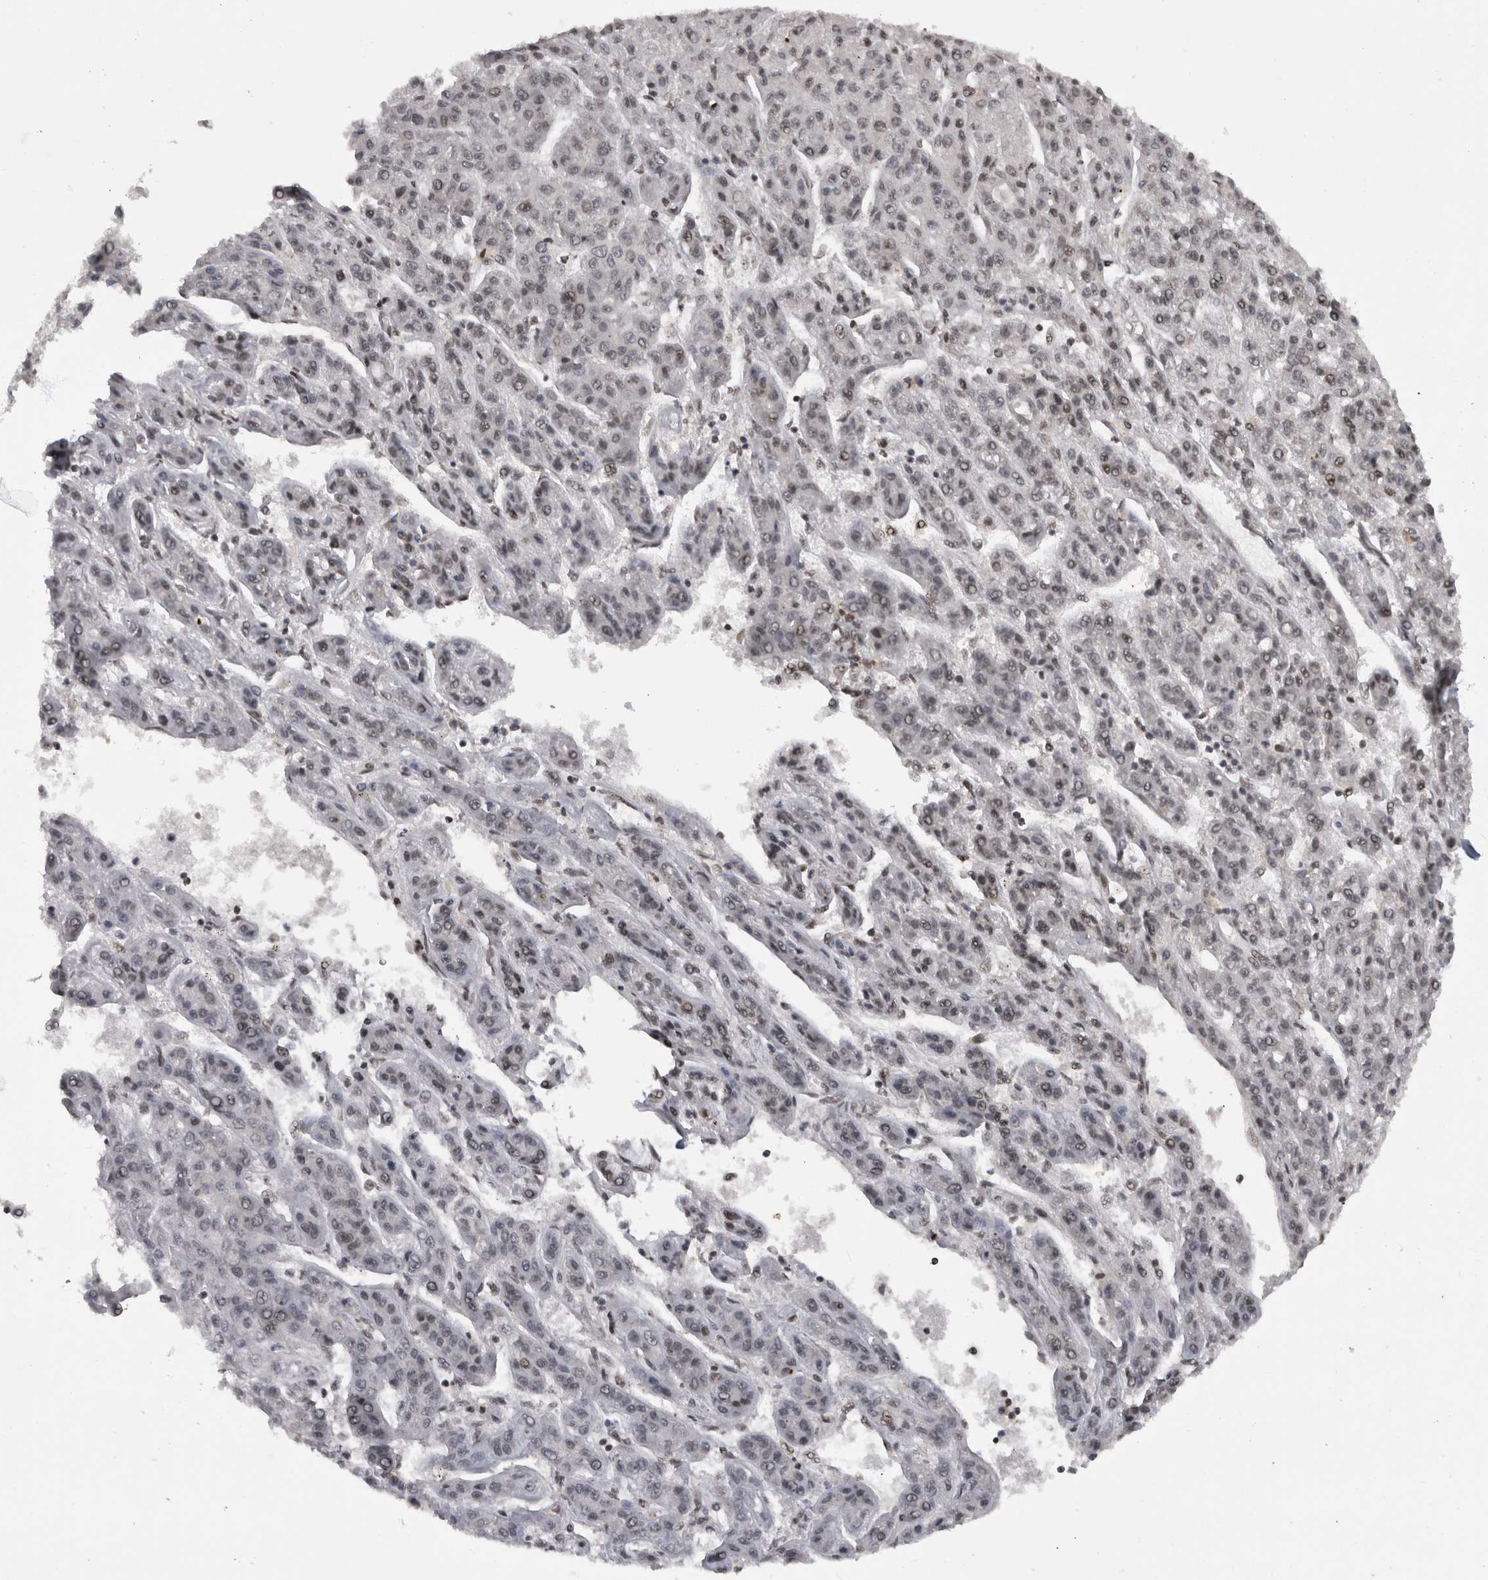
{"staining": {"intensity": "negative", "quantity": "none", "location": "none"}, "tissue": "liver cancer", "cell_type": "Tumor cells", "image_type": "cancer", "snomed": [{"axis": "morphology", "description": "Carcinoma, Hepatocellular, NOS"}, {"axis": "topography", "description": "Liver"}], "caption": "This is an IHC photomicrograph of liver hepatocellular carcinoma. There is no expression in tumor cells.", "gene": "ZSCAN2", "patient": {"sex": "male", "age": 70}}